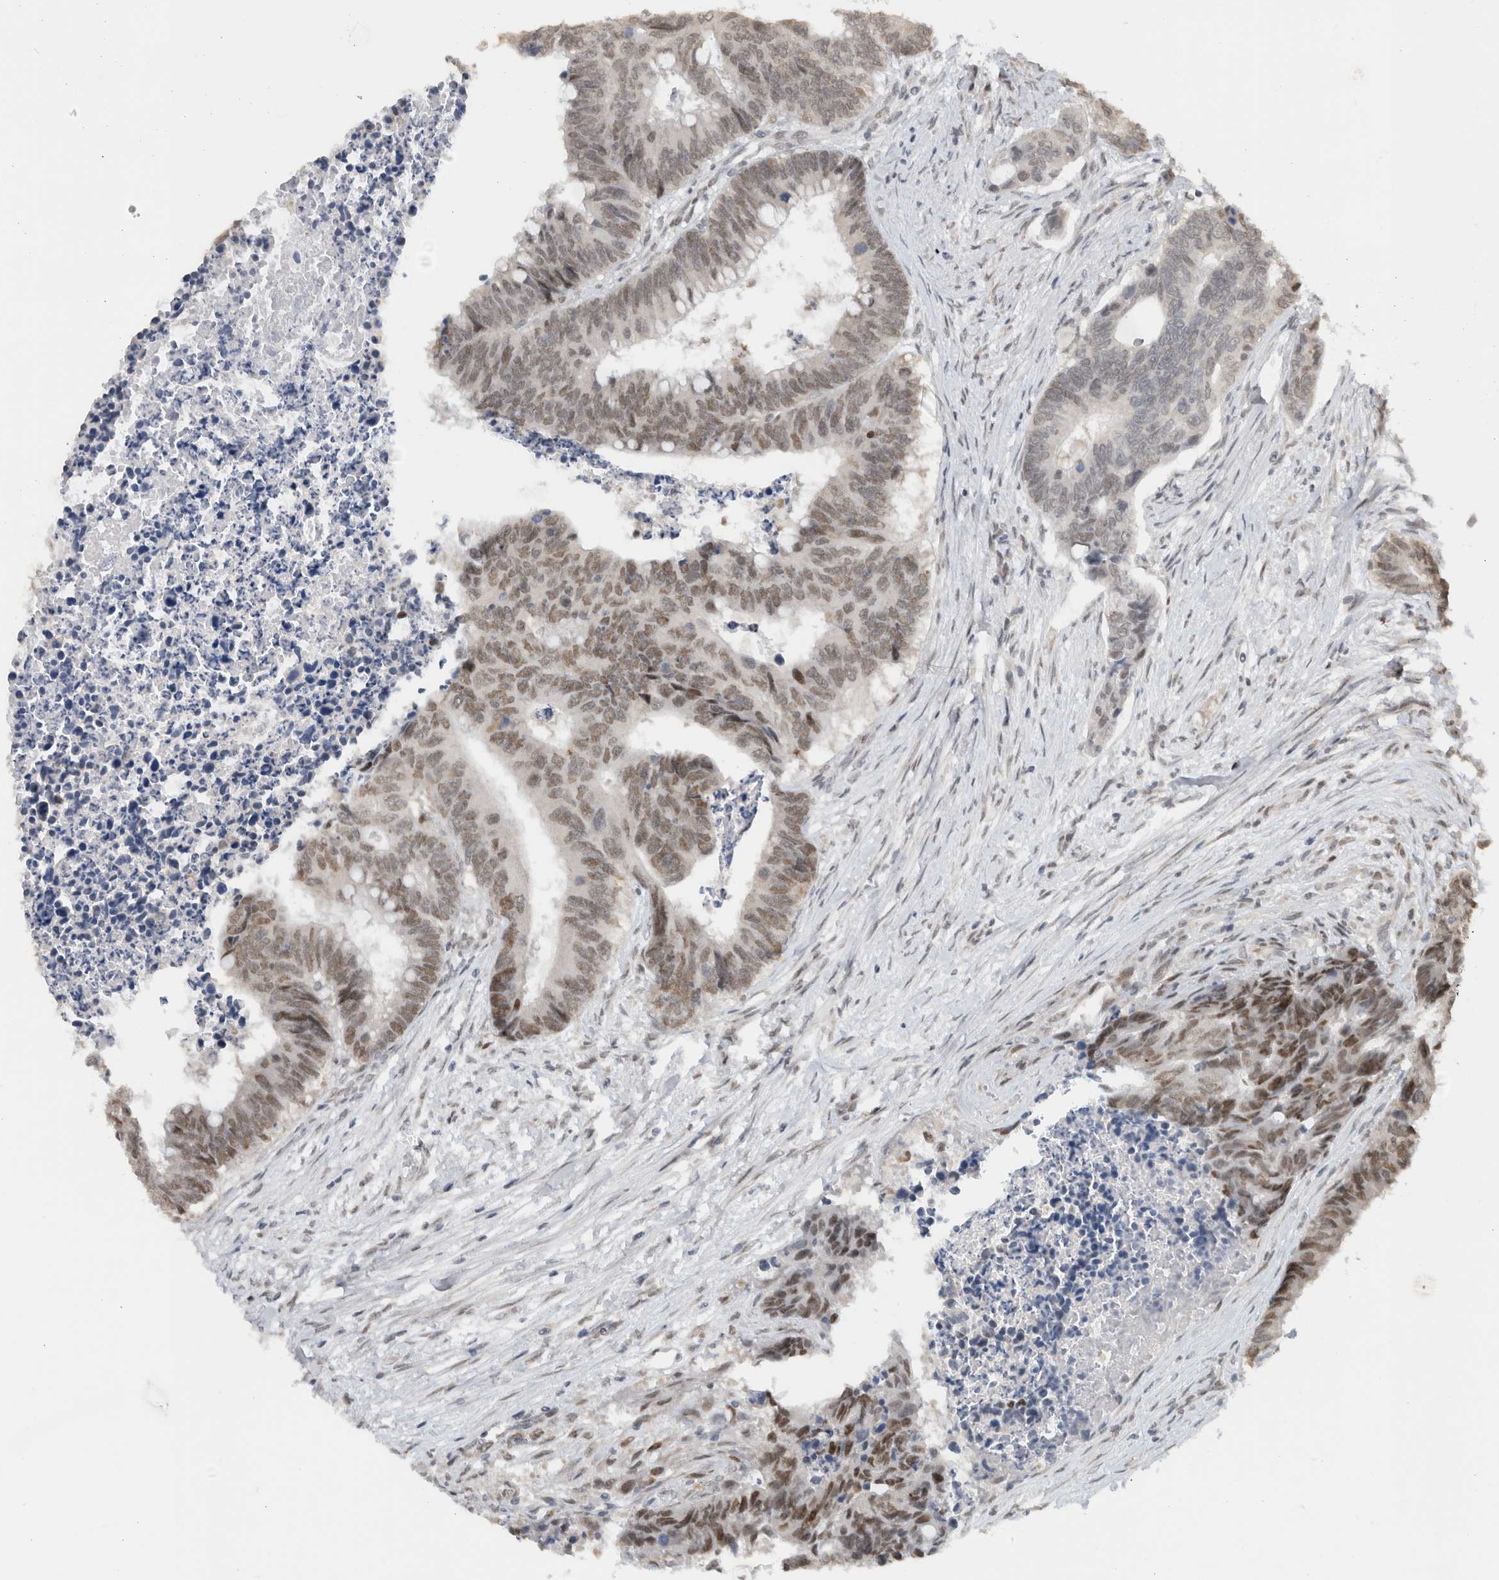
{"staining": {"intensity": "weak", "quantity": ">75%", "location": "nuclear"}, "tissue": "colorectal cancer", "cell_type": "Tumor cells", "image_type": "cancer", "snomed": [{"axis": "morphology", "description": "Adenocarcinoma, NOS"}, {"axis": "topography", "description": "Rectum"}], "caption": "High-power microscopy captured an immunohistochemistry (IHC) image of colorectal cancer, revealing weak nuclear positivity in approximately >75% of tumor cells. (DAB = brown stain, brightfield microscopy at high magnification).", "gene": "HNRNPR", "patient": {"sex": "male", "age": 84}}